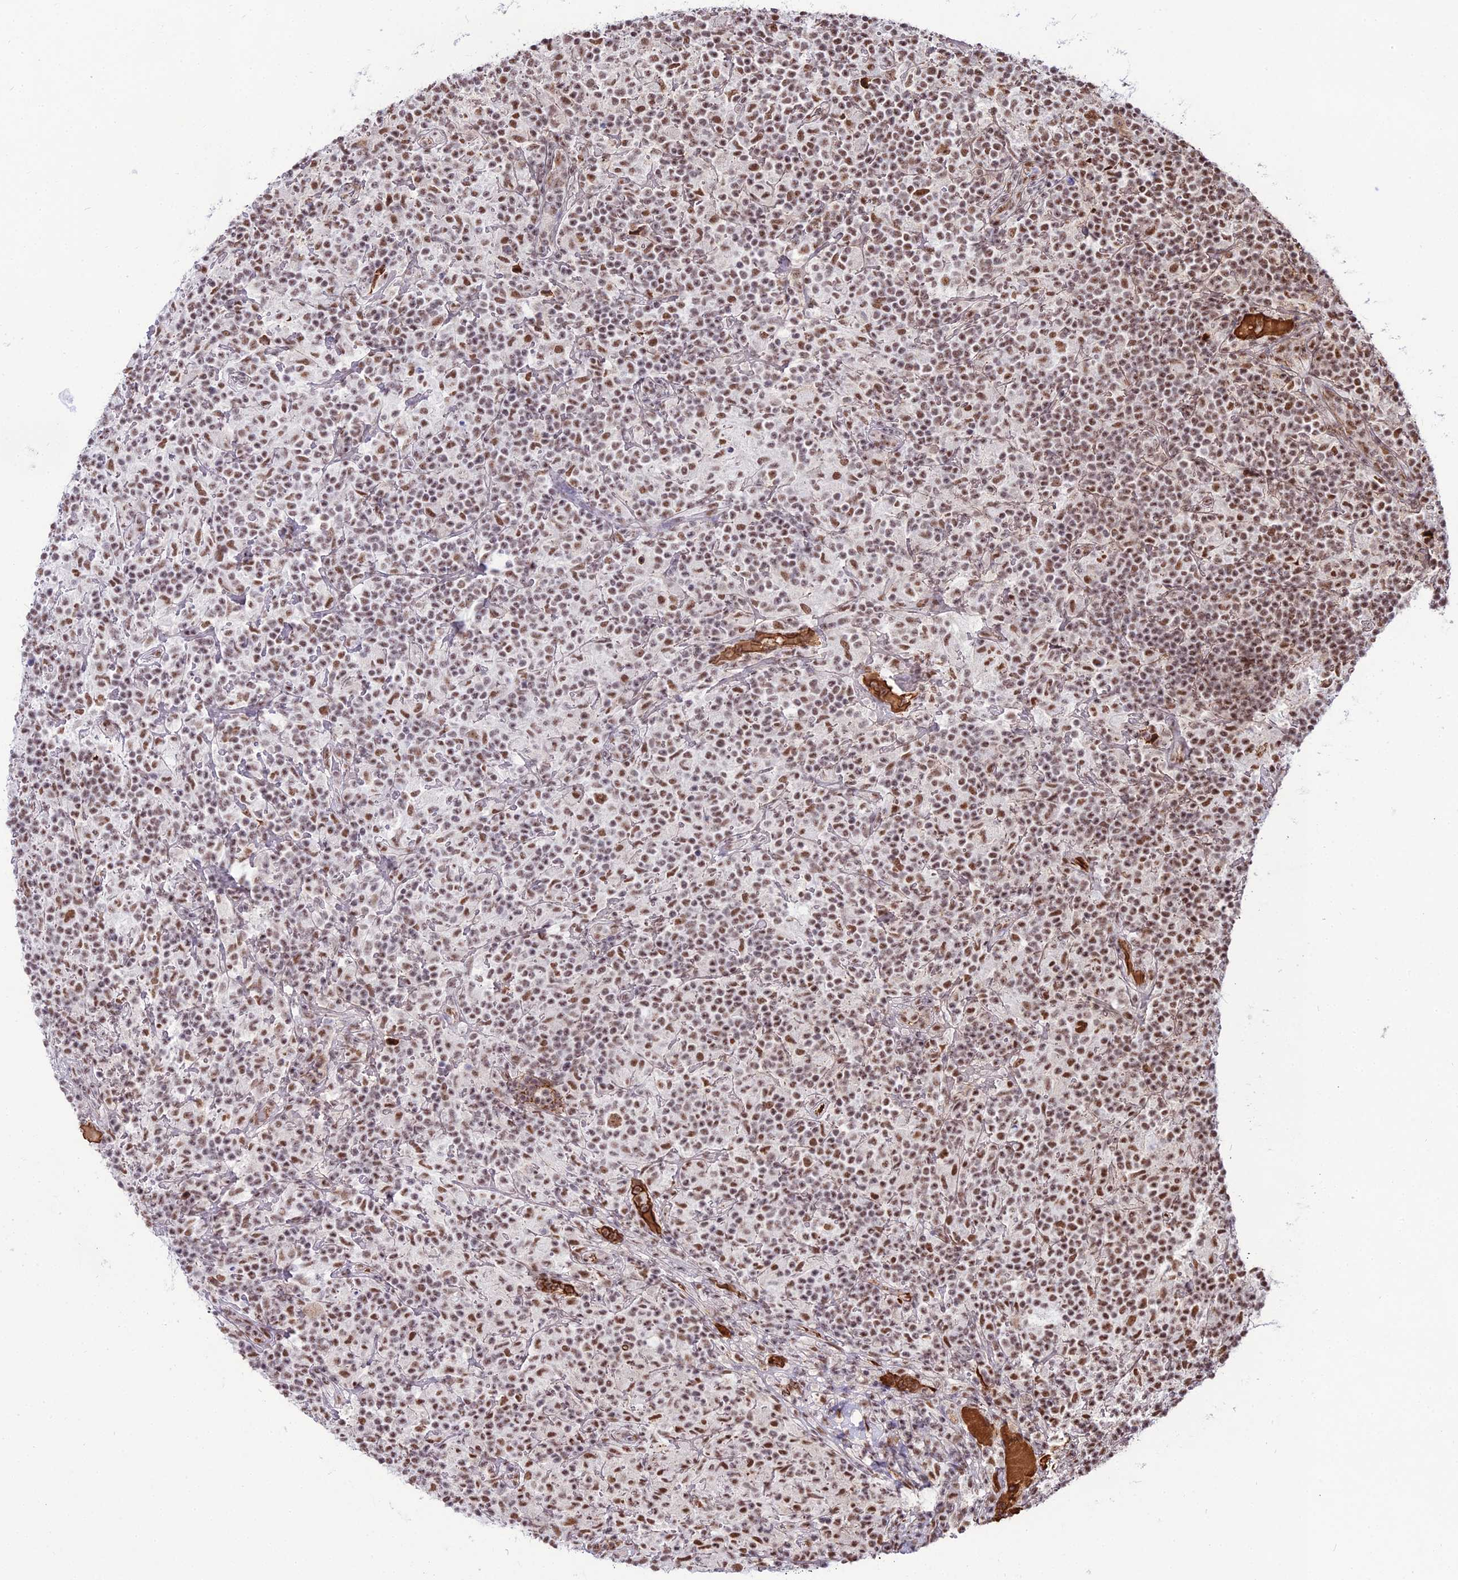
{"staining": {"intensity": "moderate", "quantity": ">75%", "location": "nuclear"}, "tissue": "lymphoma", "cell_type": "Tumor cells", "image_type": "cancer", "snomed": [{"axis": "morphology", "description": "Hodgkin's disease, NOS"}, {"axis": "topography", "description": "Lymph node"}], "caption": "Protein staining displays moderate nuclear staining in approximately >75% of tumor cells in lymphoma.", "gene": "RBM12", "patient": {"sex": "male", "age": 70}}